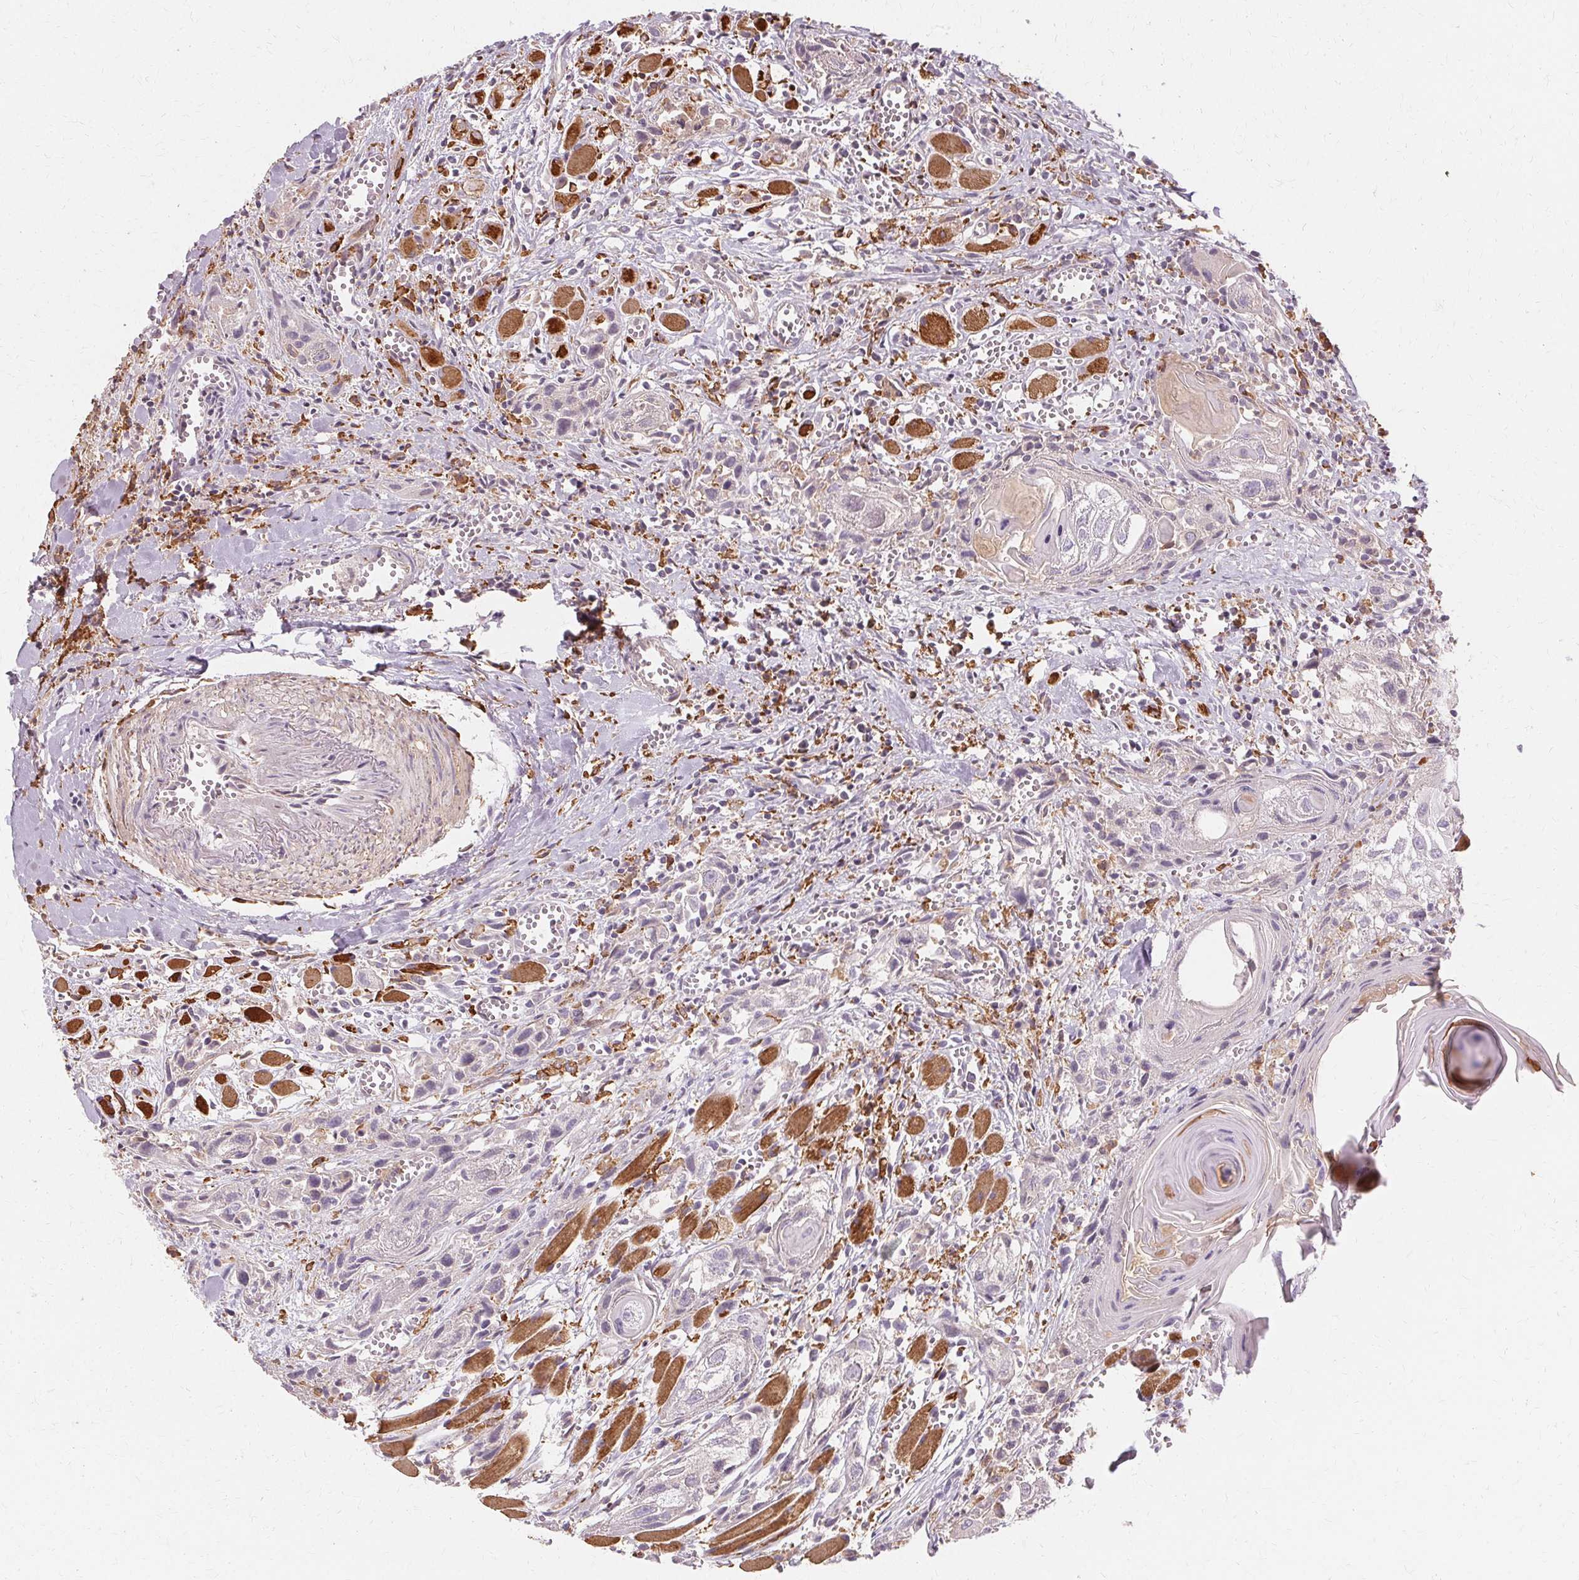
{"staining": {"intensity": "negative", "quantity": "none", "location": "none"}, "tissue": "head and neck cancer", "cell_type": "Tumor cells", "image_type": "cancer", "snomed": [{"axis": "morphology", "description": "Squamous cell carcinoma, NOS"}, {"axis": "topography", "description": "Head-Neck"}], "caption": "Immunohistochemistry (IHC) photomicrograph of head and neck squamous cell carcinoma stained for a protein (brown), which demonstrates no staining in tumor cells.", "gene": "IFNGR1", "patient": {"sex": "female", "age": 80}}